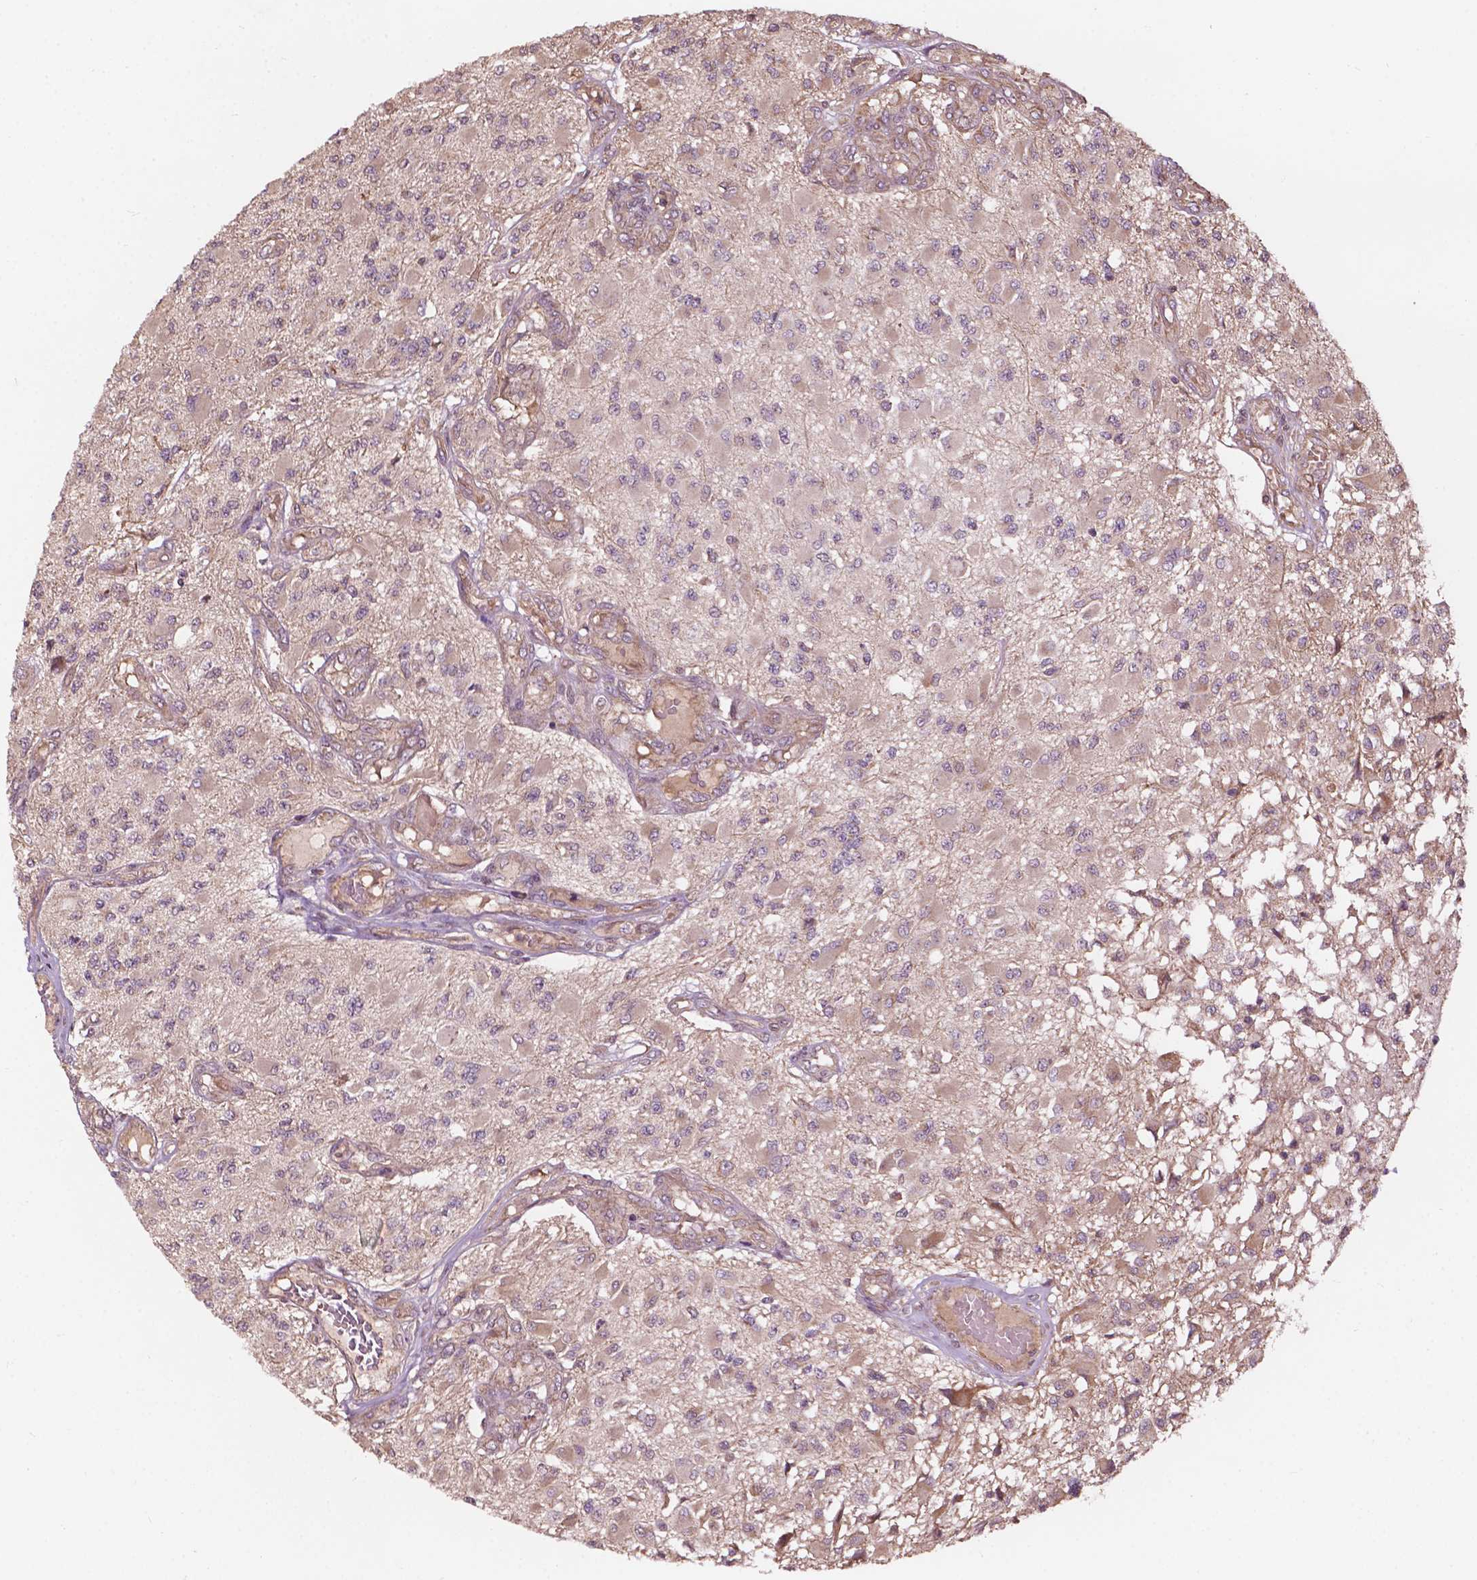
{"staining": {"intensity": "negative", "quantity": "none", "location": "none"}, "tissue": "glioma", "cell_type": "Tumor cells", "image_type": "cancer", "snomed": [{"axis": "morphology", "description": "Glioma, malignant, High grade"}, {"axis": "topography", "description": "Brain"}], "caption": "DAB (3,3'-diaminobenzidine) immunohistochemical staining of human glioma shows no significant staining in tumor cells. The staining was performed using DAB to visualize the protein expression in brown, while the nuclei were stained in blue with hematoxylin (Magnification: 20x).", "gene": "CDC42BPA", "patient": {"sex": "female", "age": 63}}